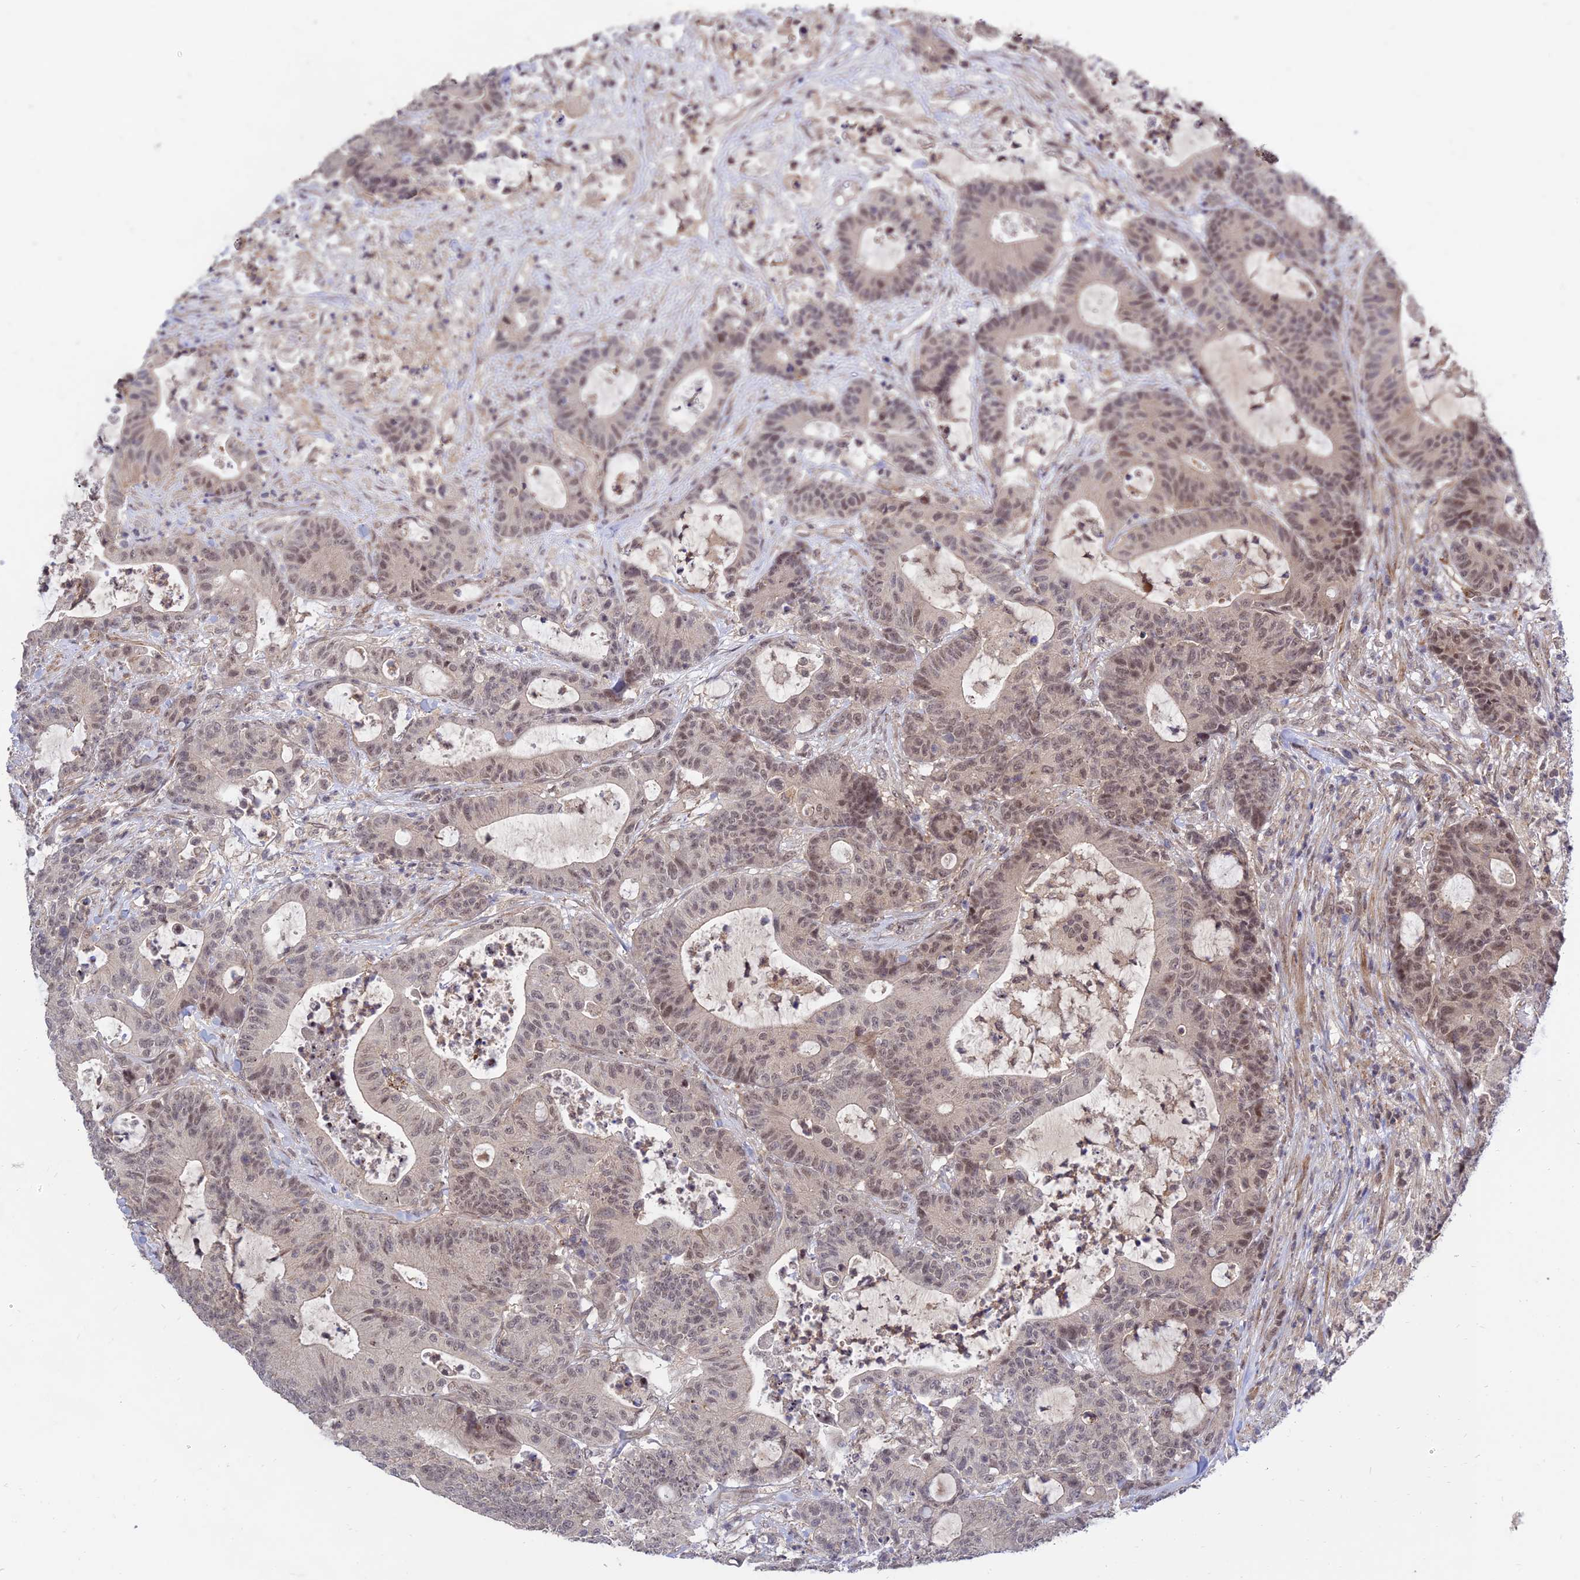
{"staining": {"intensity": "weak", "quantity": ">75%", "location": "nuclear"}, "tissue": "colorectal cancer", "cell_type": "Tumor cells", "image_type": "cancer", "snomed": [{"axis": "morphology", "description": "Adenocarcinoma, NOS"}, {"axis": "topography", "description": "Colon"}], "caption": "Protein analysis of colorectal cancer tissue displays weak nuclear expression in approximately >75% of tumor cells.", "gene": "ZNF85", "patient": {"sex": "female", "age": 84}}